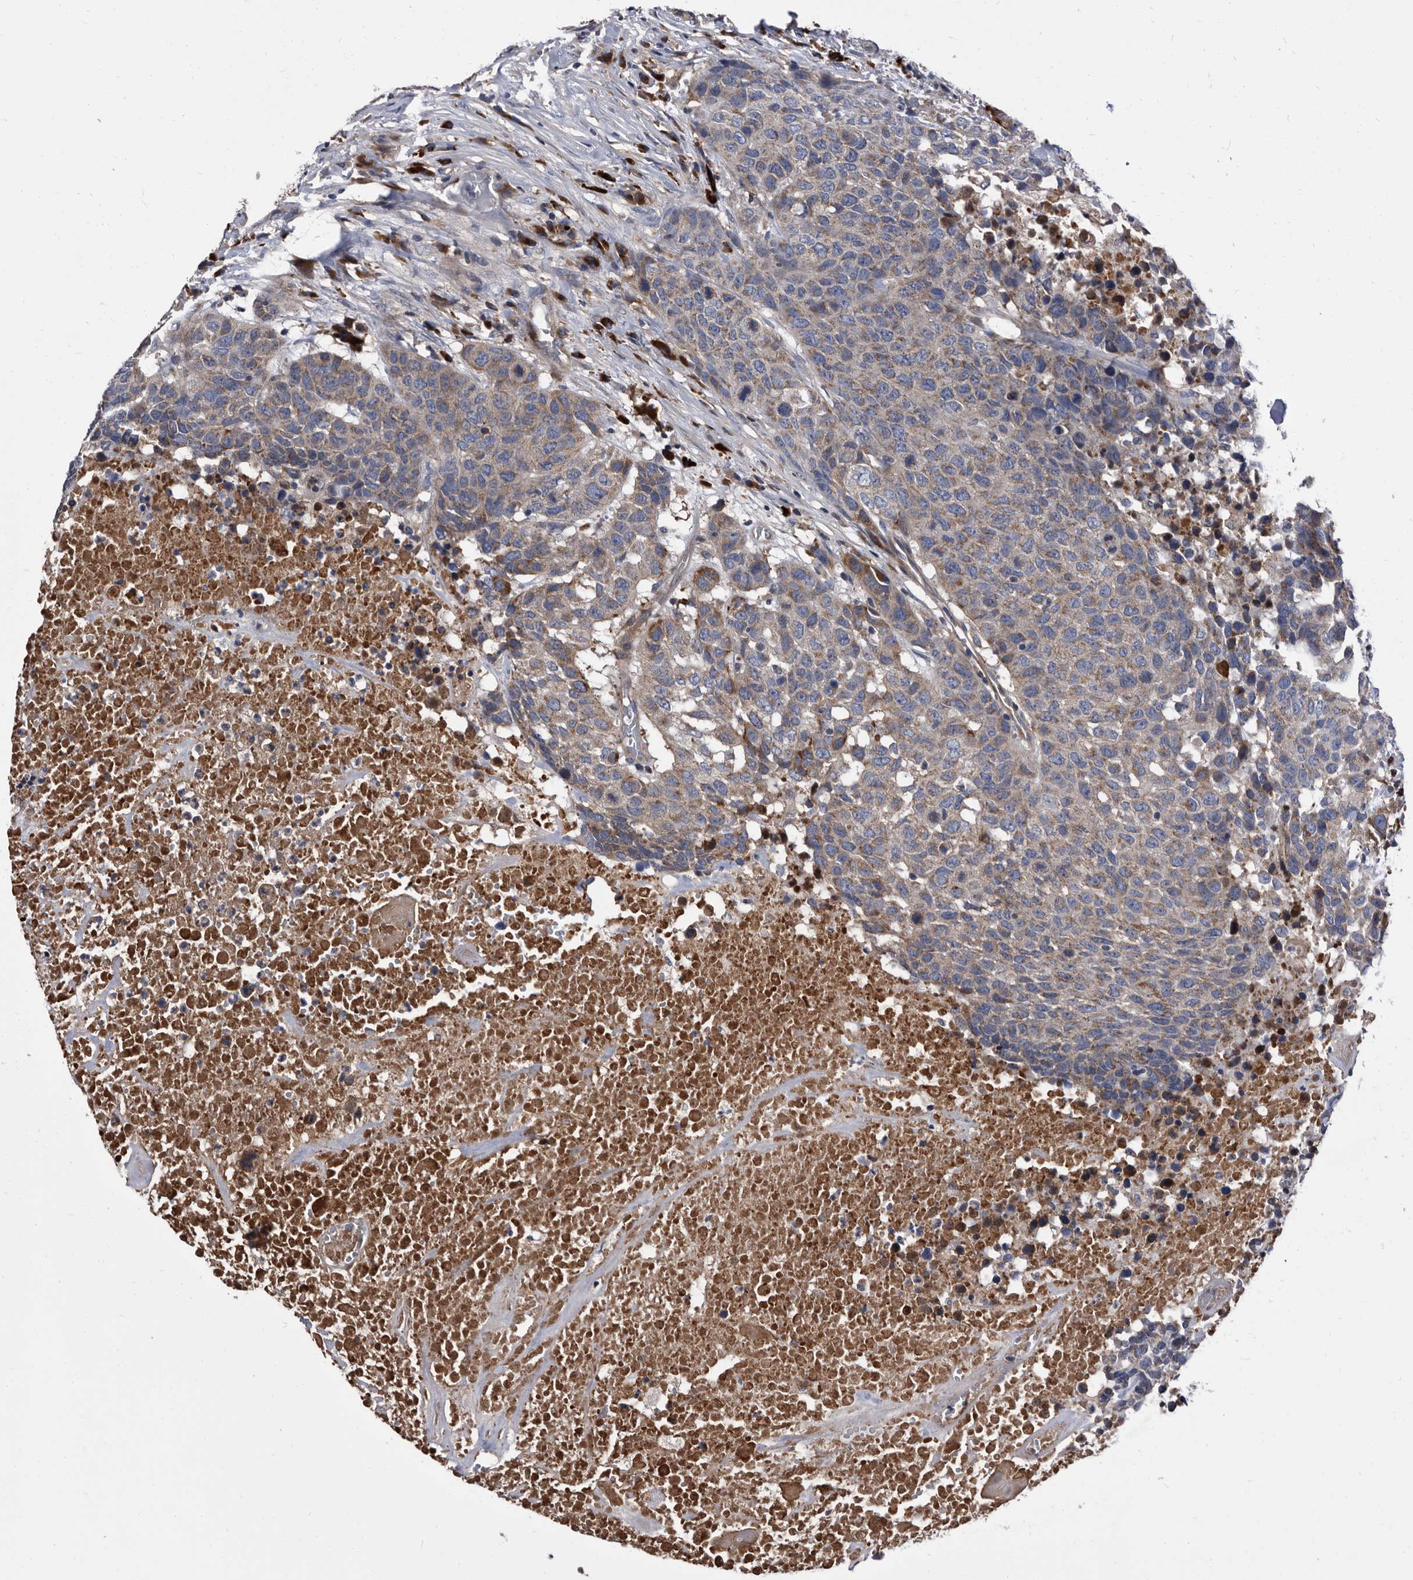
{"staining": {"intensity": "weak", "quantity": ">75%", "location": "cytoplasmic/membranous"}, "tissue": "head and neck cancer", "cell_type": "Tumor cells", "image_type": "cancer", "snomed": [{"axis": "morphology", "description": "Squamous cell carcinoma, NOS"}, {"axis": "topography", "description": "Head-Neck"}], "caption": "Tumor cells display low levels of weak cytoplasmic/membranous positivity in approximately >75% of cells in head and neck cancer.", "gene": "DTNBP1", "patient": {"sex": "male", "age": 66}}